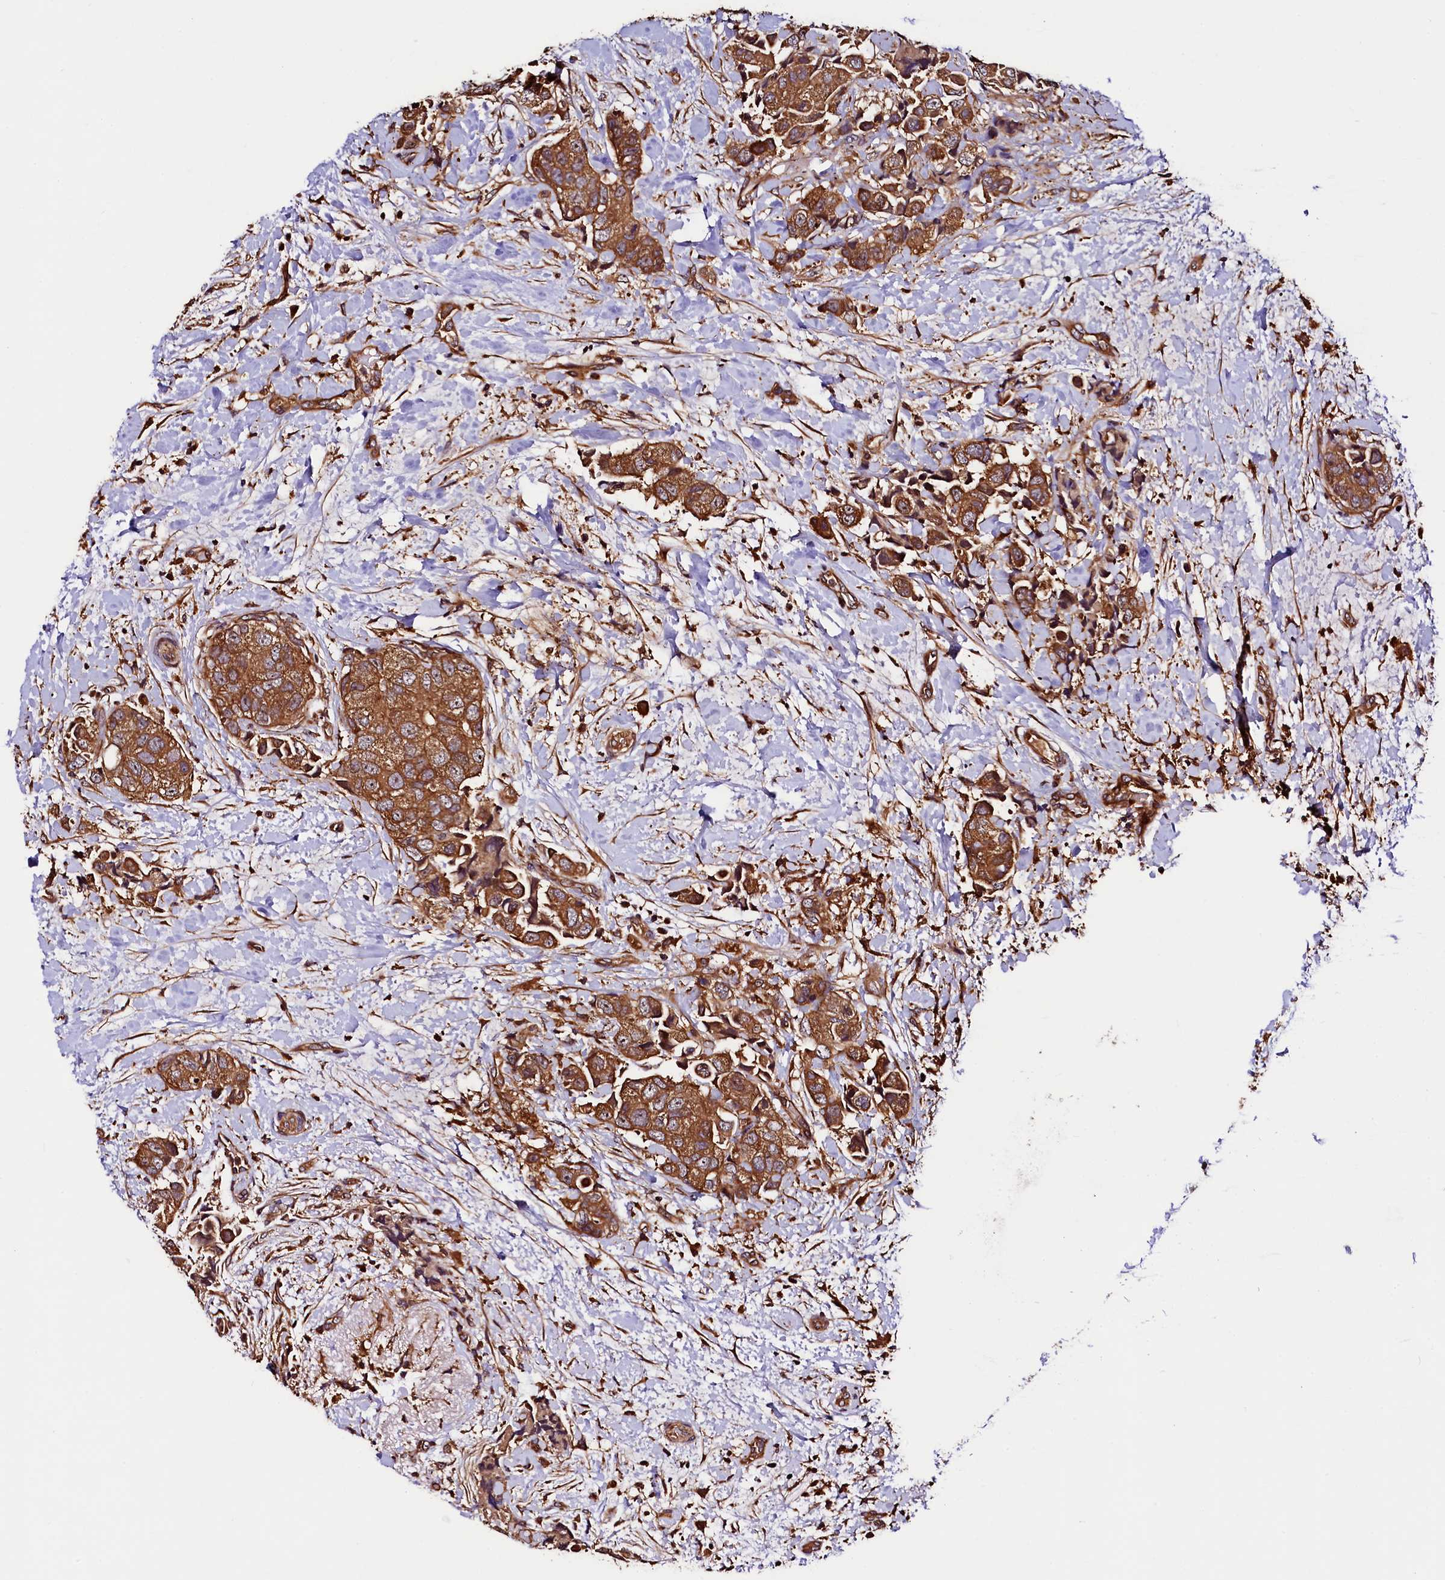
{"staining": {"intensity": "moderate", "quantity": ">75%", "location": "cytoplasmic/membranous"}, "tissue": "breast cancer", "cell_type": "Tumor cells", "image_type": "cancer", "snomed": [{"axis": "morphology", "description": "Normal tissue, NOS"}, {"axis": "morphology", "description": "Duct carcinoma"}, {"axis": "topography", "description": "Breast"}], "caption": "Immunohistochemistry image of breast cancer (intraductal carcinoma) stained for a protein (brown), which demonstrates medium levels of moderate cytoplasmic/membranous staining in approximately >75% of tumor cells.", "gene": "VPS35", "patient": {"sex": "female", "age": 62}}